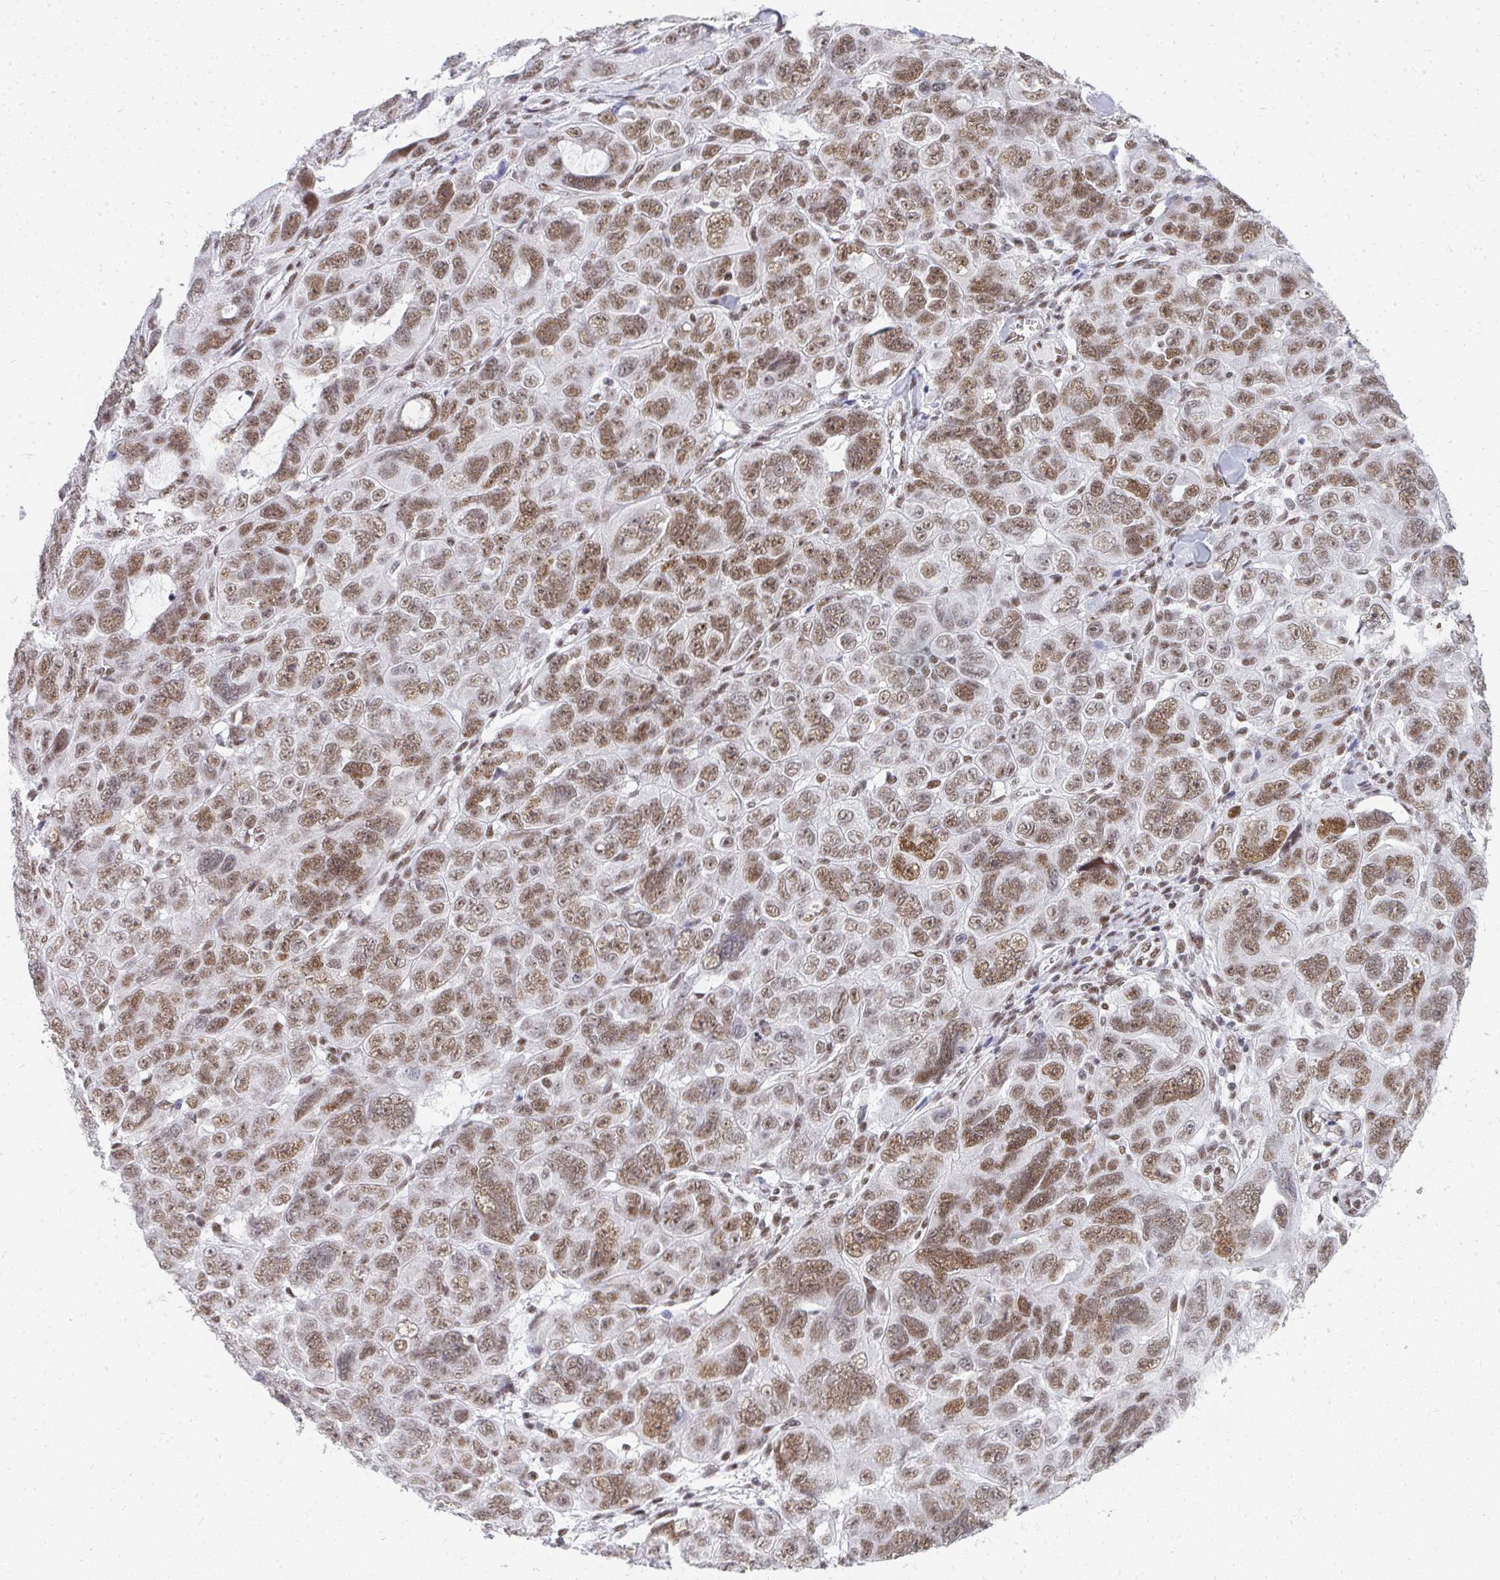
{"staining": {"intensity": "moderate", "quantity": ">75%", "location": "nuclear"}, "tissue": "ovarian cancer", "cell_type": "Tumor cells", "image_type": "cancer", "snomed": [{"axis": "morphology", "description": "Cystadenocarcinoma, serous, NOS"}, {"axis": "topography", "description": "Ovary"}], "caption": "Immunohistochemistry (DAB (3,3'-diaminobenzidine)) staining of serous cystadenocarcinoma (ovarian) displays moderate nuclear protein positivity in about >75% of tumor cells. The protein of interest is shown in brown color, while the nuclei are stained blue.", "gene": "CREBBP", "patient": {"sex": "female", "age": 63}}